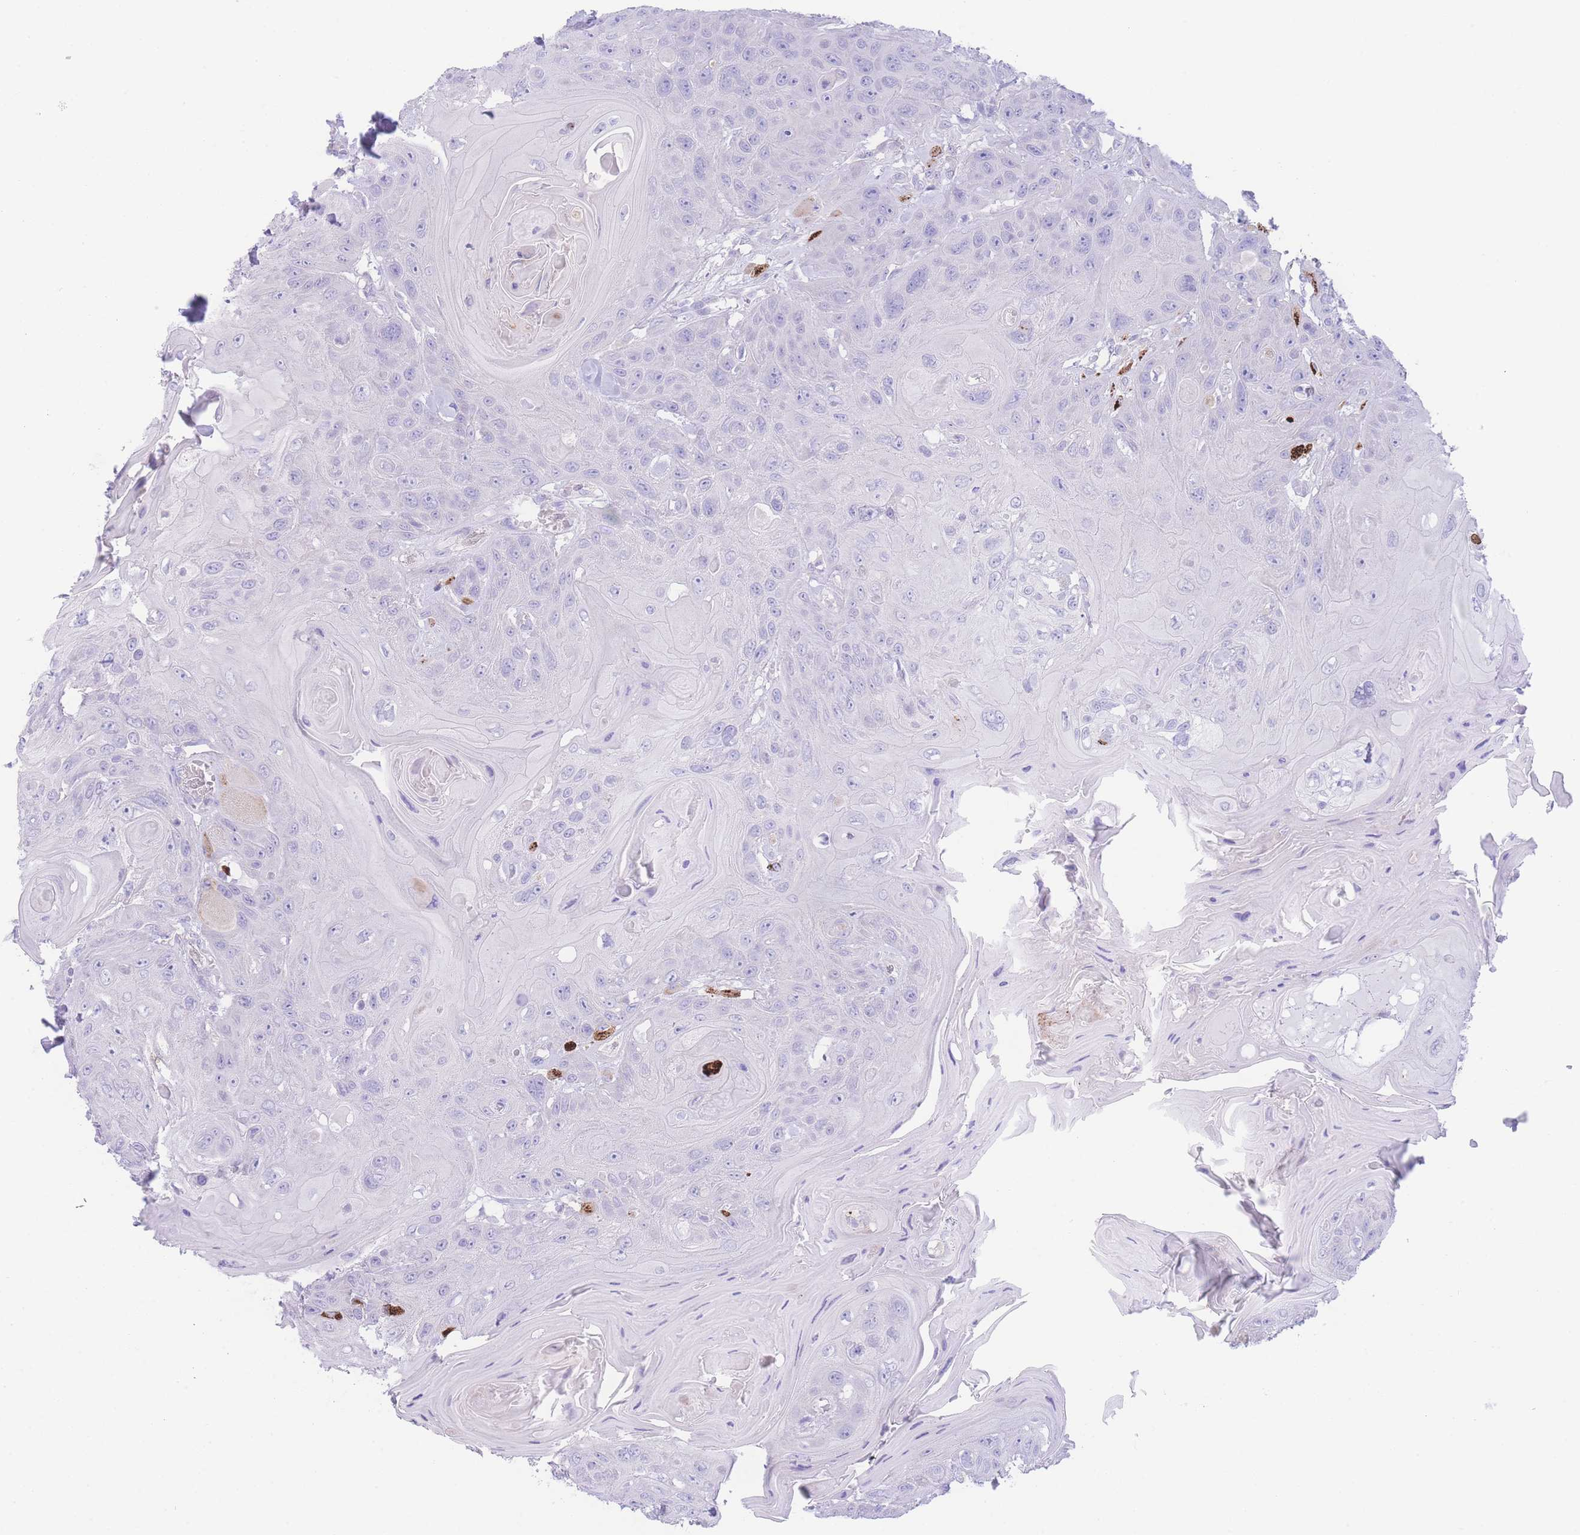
{"staining": {"intensity": "negative", "quantity": "none", "location": "none"}, "tissue": "head and neck cancer", "cell_type": "Tumor cells", "image_type": "cancer", "snomed": [{"axis": "morphology", "description": "Squamous cell carcinoma, NOS"}, {"axis": "topography", "description": "Head-Neck"}], "caption": "Immunohistochemical staining of human head and neck cancer (squamous cell carcinoma) demonstrates no significant staining in tumor cells.", "gene": "NBEAL1", "patient": {"sex": "female", "age": 59}}